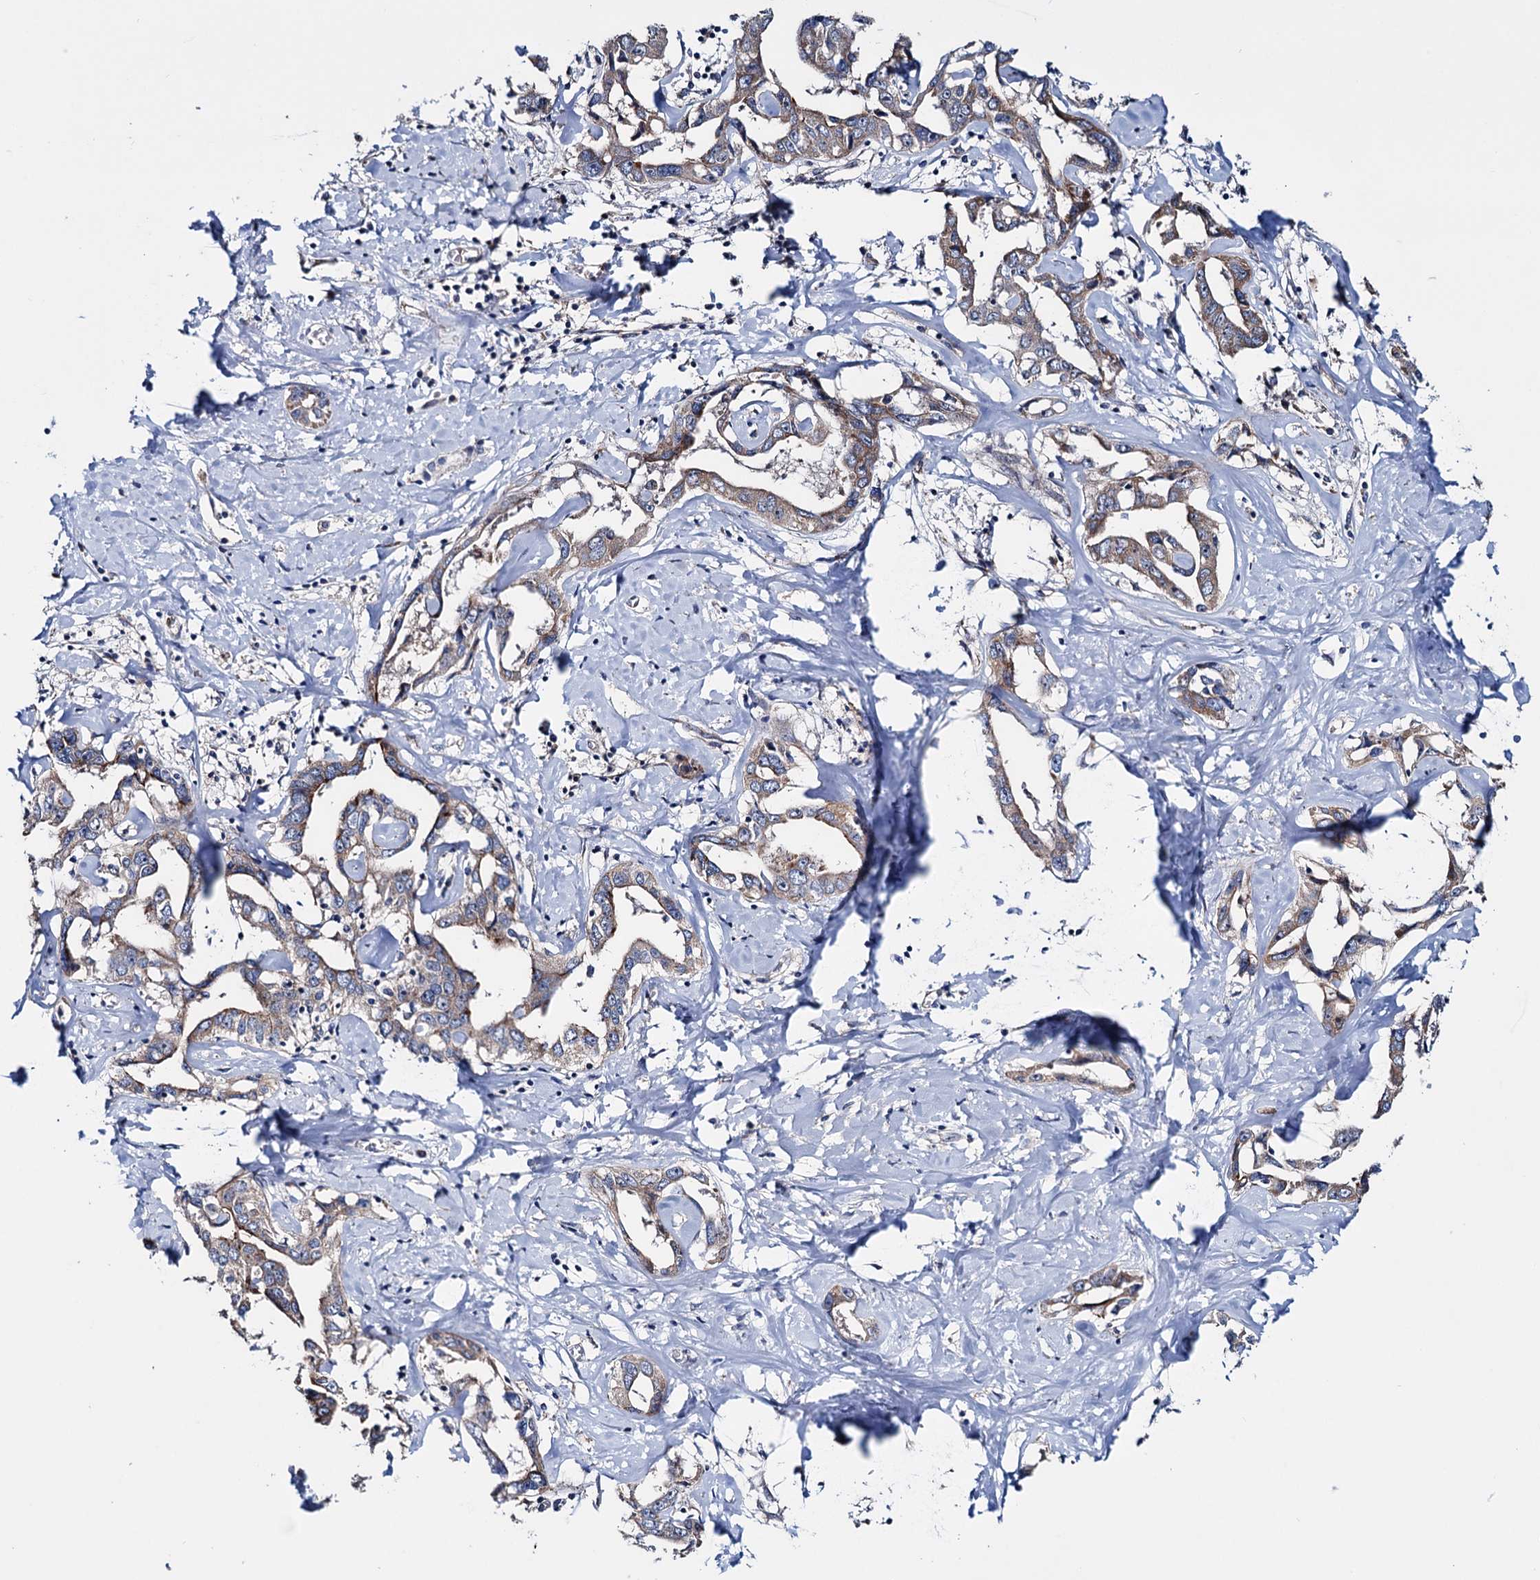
{"staining": {"intensity": "weak", "quantity": ">75%", "location": "cytoplasmic/membranous"}, "tissue": "liver cancer", "cell_type": "Tumor cells", "image_type": "cancer", "snomed": [{"axis": "morphology", "description": "Cholangiocarcinoma"}, {"axis": "topography", "description": "Liver"}], "caption": "A high-resolution micrograph shows IHC staining of liver cancer, which exhibits weak cytoplasmic/membranous staining in about >75% of tumor cells. The staining is performed using DAB (3,3'-diaminobenzidine) brown chromogen to label protein expression. The nuclei are counter-stained blue using hematoxylin.", "gene": "EYA4", "patient": {"sex": "male", "age": 59}}